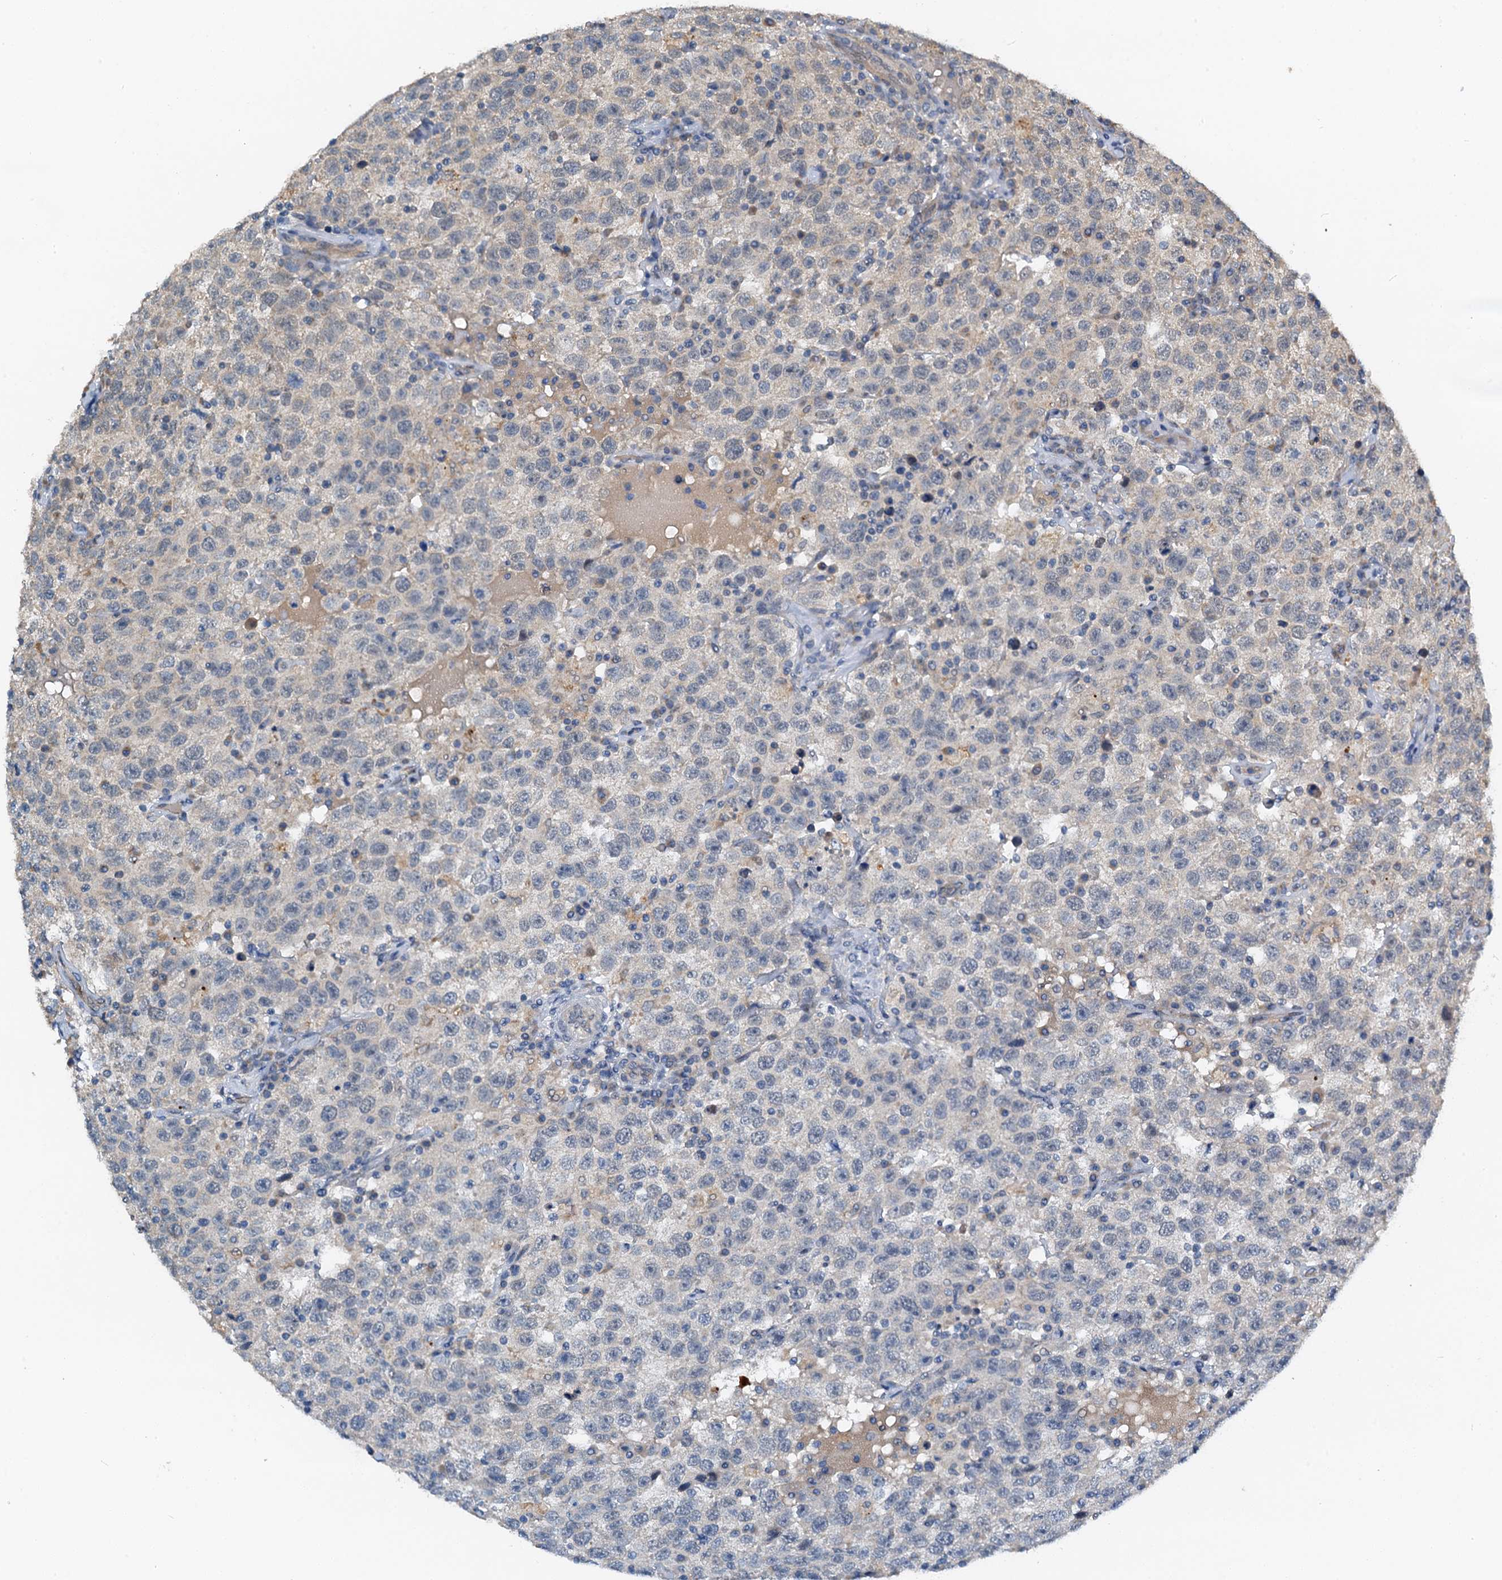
{"staining": {"intensity": "negative", "quantity": "none", "location": "none"}, "tissue": "testis cancer", "cell_type": "Tumor cells", "image_type": "cancer", "snomed": [{"axis": "morphology", "description": "Seminoma, NOS"}, {"axis": "topography", "description": "Testis"}], "caption": "High power microscopy histopathology image of an IHC image of testis seminoma, revealing no significant staining in tumor cells.", "gene": "ZNF606", "patient": {"sex": "male", "age": 41}}